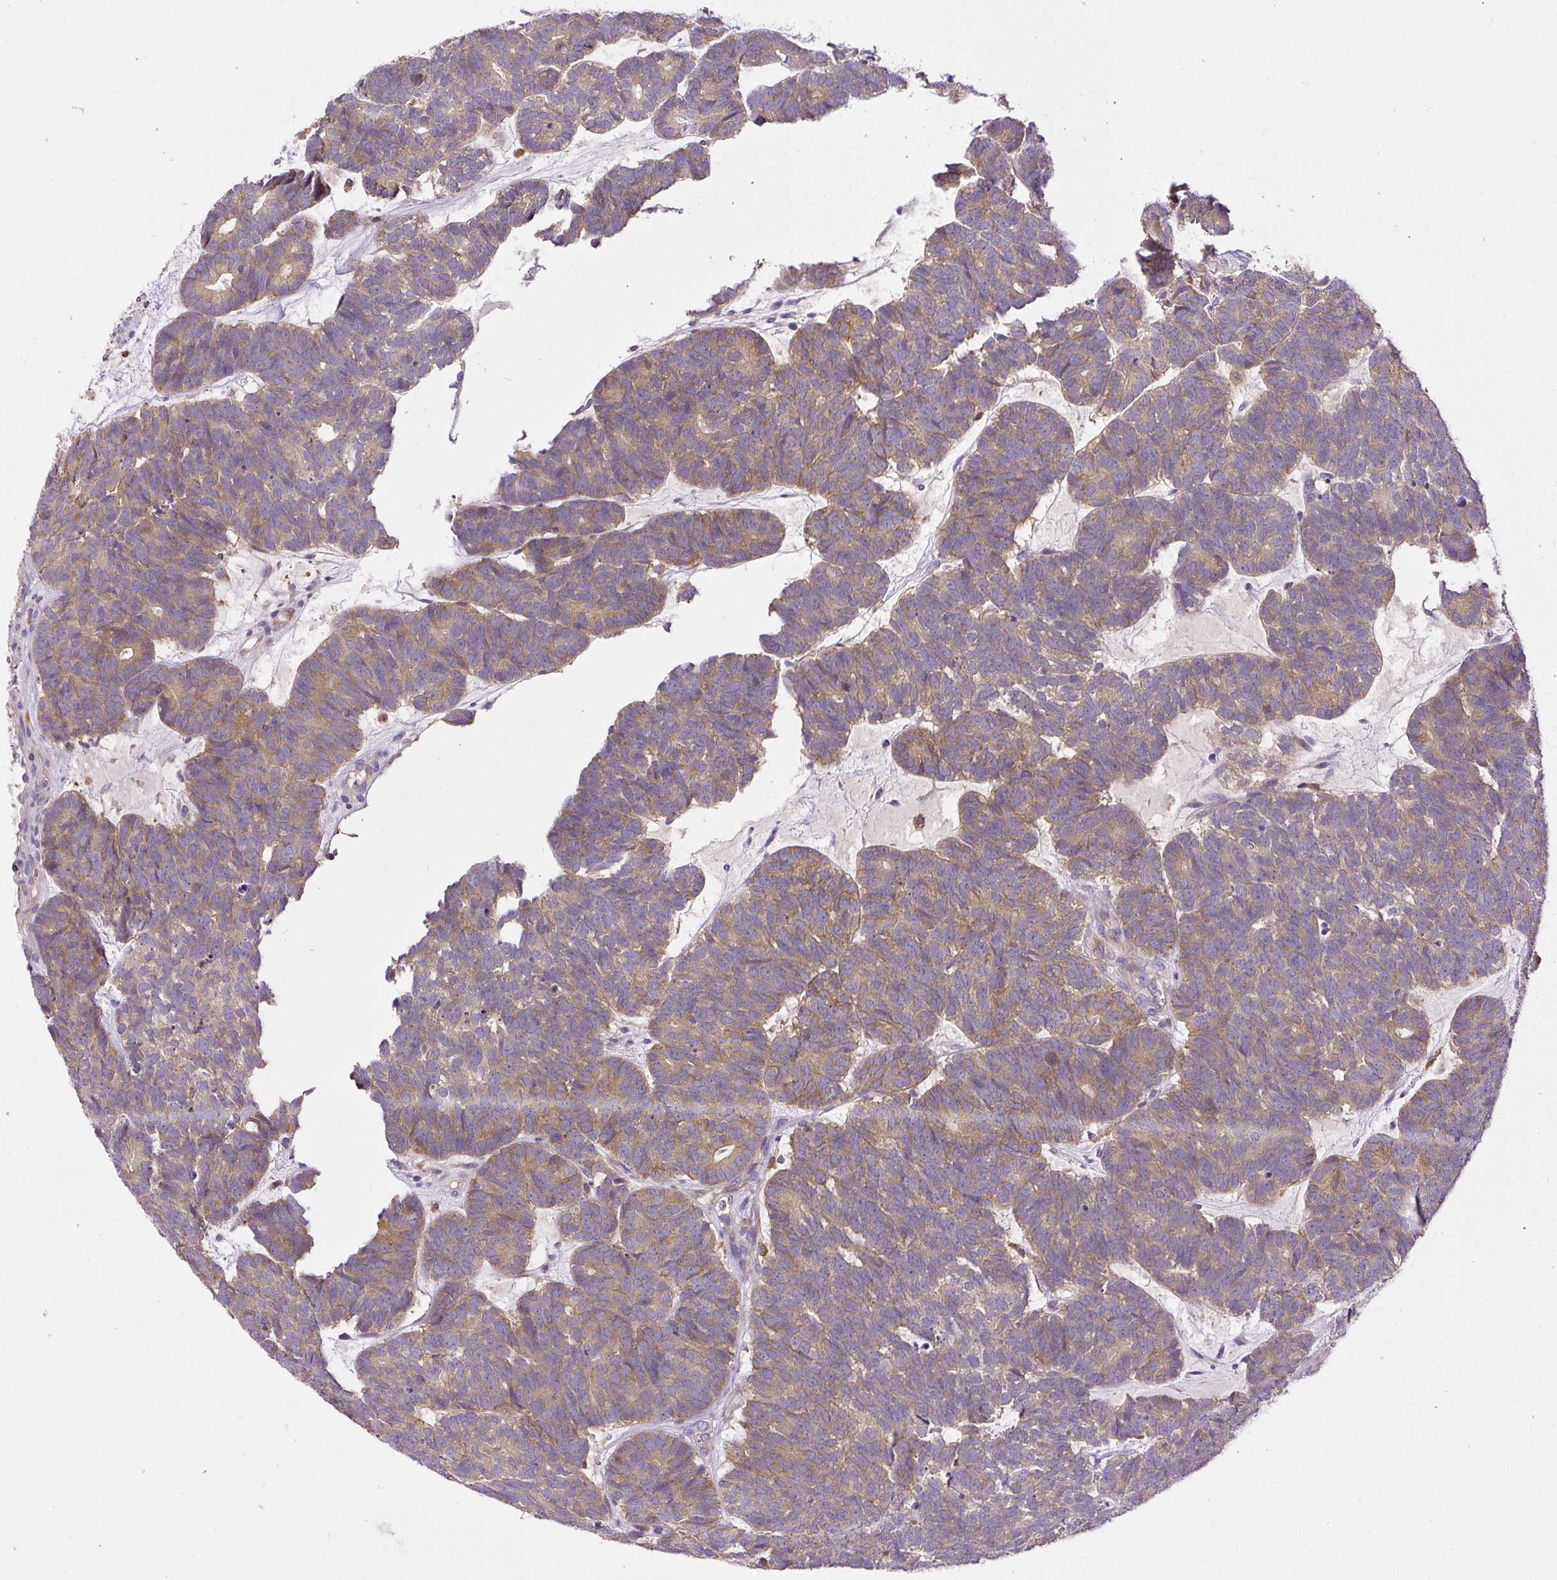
{"staining": {"intensity": "weak", "quantity": ">75%", "location": "cytoplasmic/membranous"}, "tissue": "head and neck cancer", "cell_type": "Tumor cells", "image_type": "cancer", "snomed": [{"axis": "morphology", "description": "Adenocarcinoma, NOS"}, {"axis": "topography", "description": "Head-Neck"}], "caption": "Immunohistochemical staining of adenocarcinoma (head and neck) displays low levels of weak cytoplasmic/membranous expression in about >75% of tumor cells.", "gene": "CCDC28A", "patient": {"sex": "female", "age": 81}}